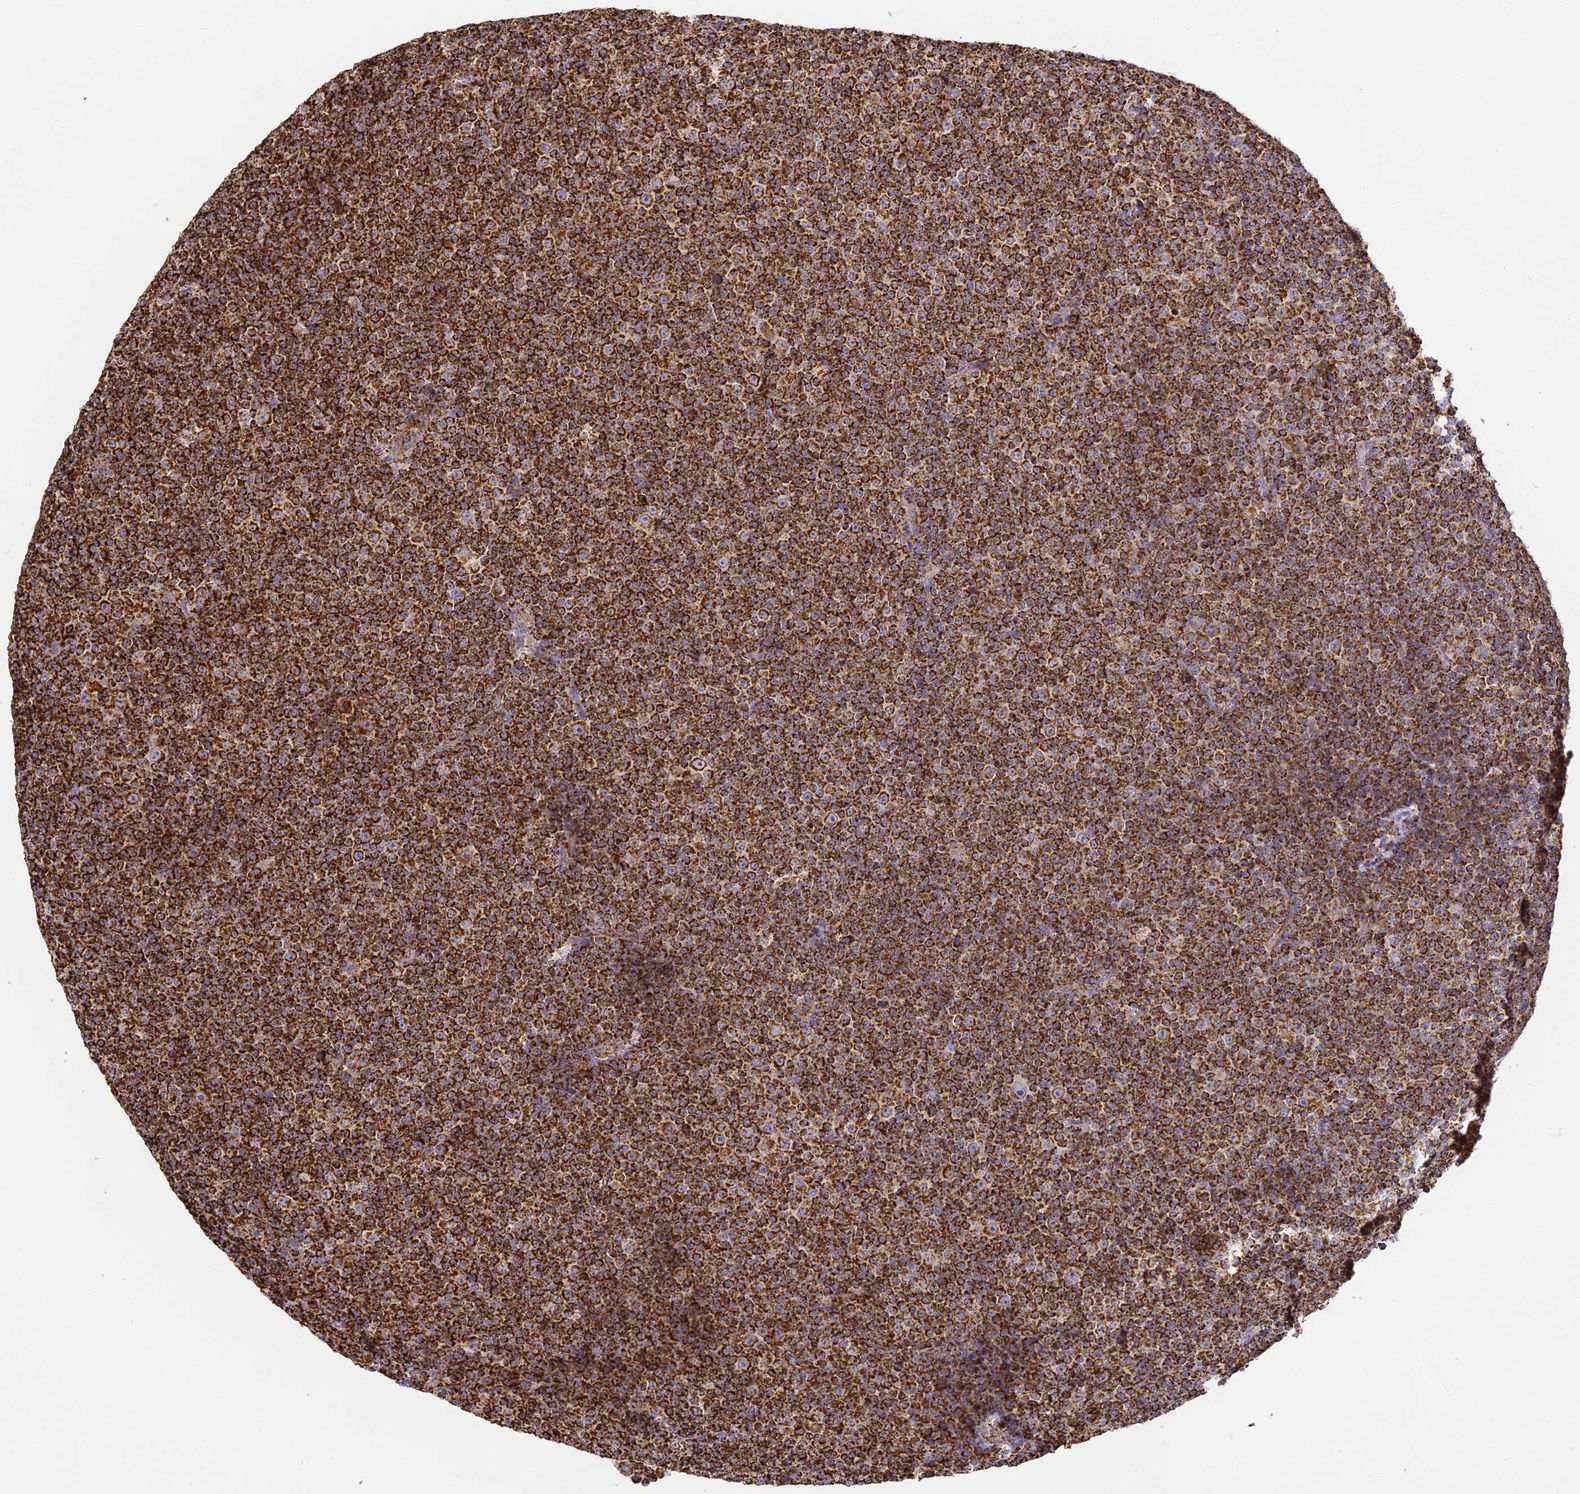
{"staining": {"intensity": "strong", "quantity": ">75%", "location": "cytoplasmic/membranous"}, "tissue": "lymphoma", "cell_type": "Tumor cells", "image_type": "cancer", "snomed": [{"axis": "morphology", "description": "Malignant lymphoma, non-Hodgkin's type, Low grade"}, {"axis": "topography", "description": "Lymph node"}], "caption": "A brown stain labels strong cytoplasmic/membranous expression of a protein in lymphoma tumor cells.", "gene": "DONSON", "patient": {"sex": "female", "age": 67}}